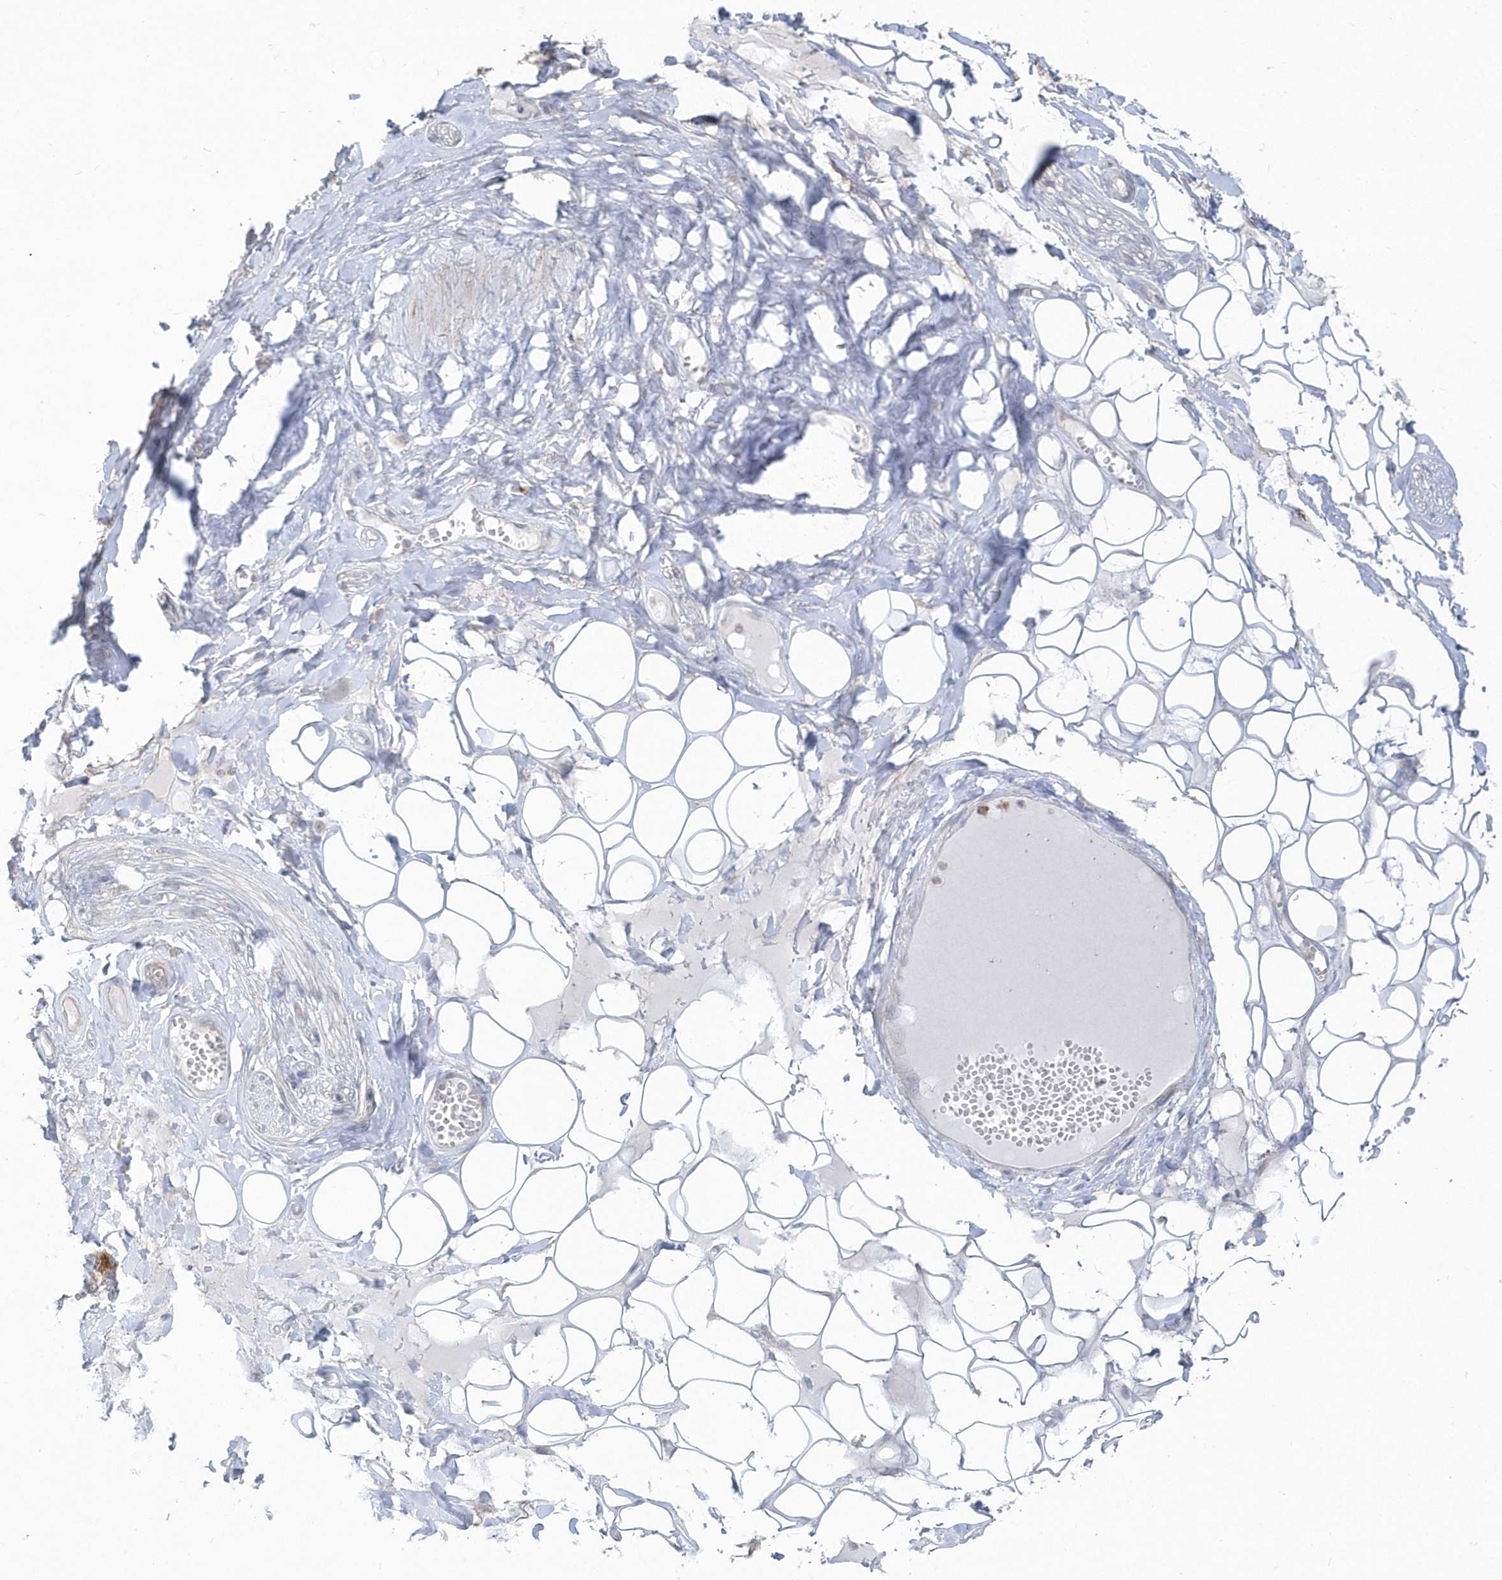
{"staining": {"intensity": "negative", "quantity": "none", "location": "none"}, "tissue": "adipose tissue", "cell_type": "Adipocytes", "image_type": "normal", "snomed": [{"axis": "morphology", "description": "Normal tissue, NOS"}, {"axis": "morphology", "description": "Inflammation, NOS"}, {"axis": "topography", "description": "Salivary gland"}, {"axis": "topography", "description": "Peripheral nerve tissue"}], "caption": "Immunohistochemistry of unremarkable adipose tissue demonstrates no positivity in adipocytes. (Immunohistochemistry (ihc), brightfield microscopy, high magnification).", "gene": "DNAJC18", "patient": {"sex": "female", "age": 75}}